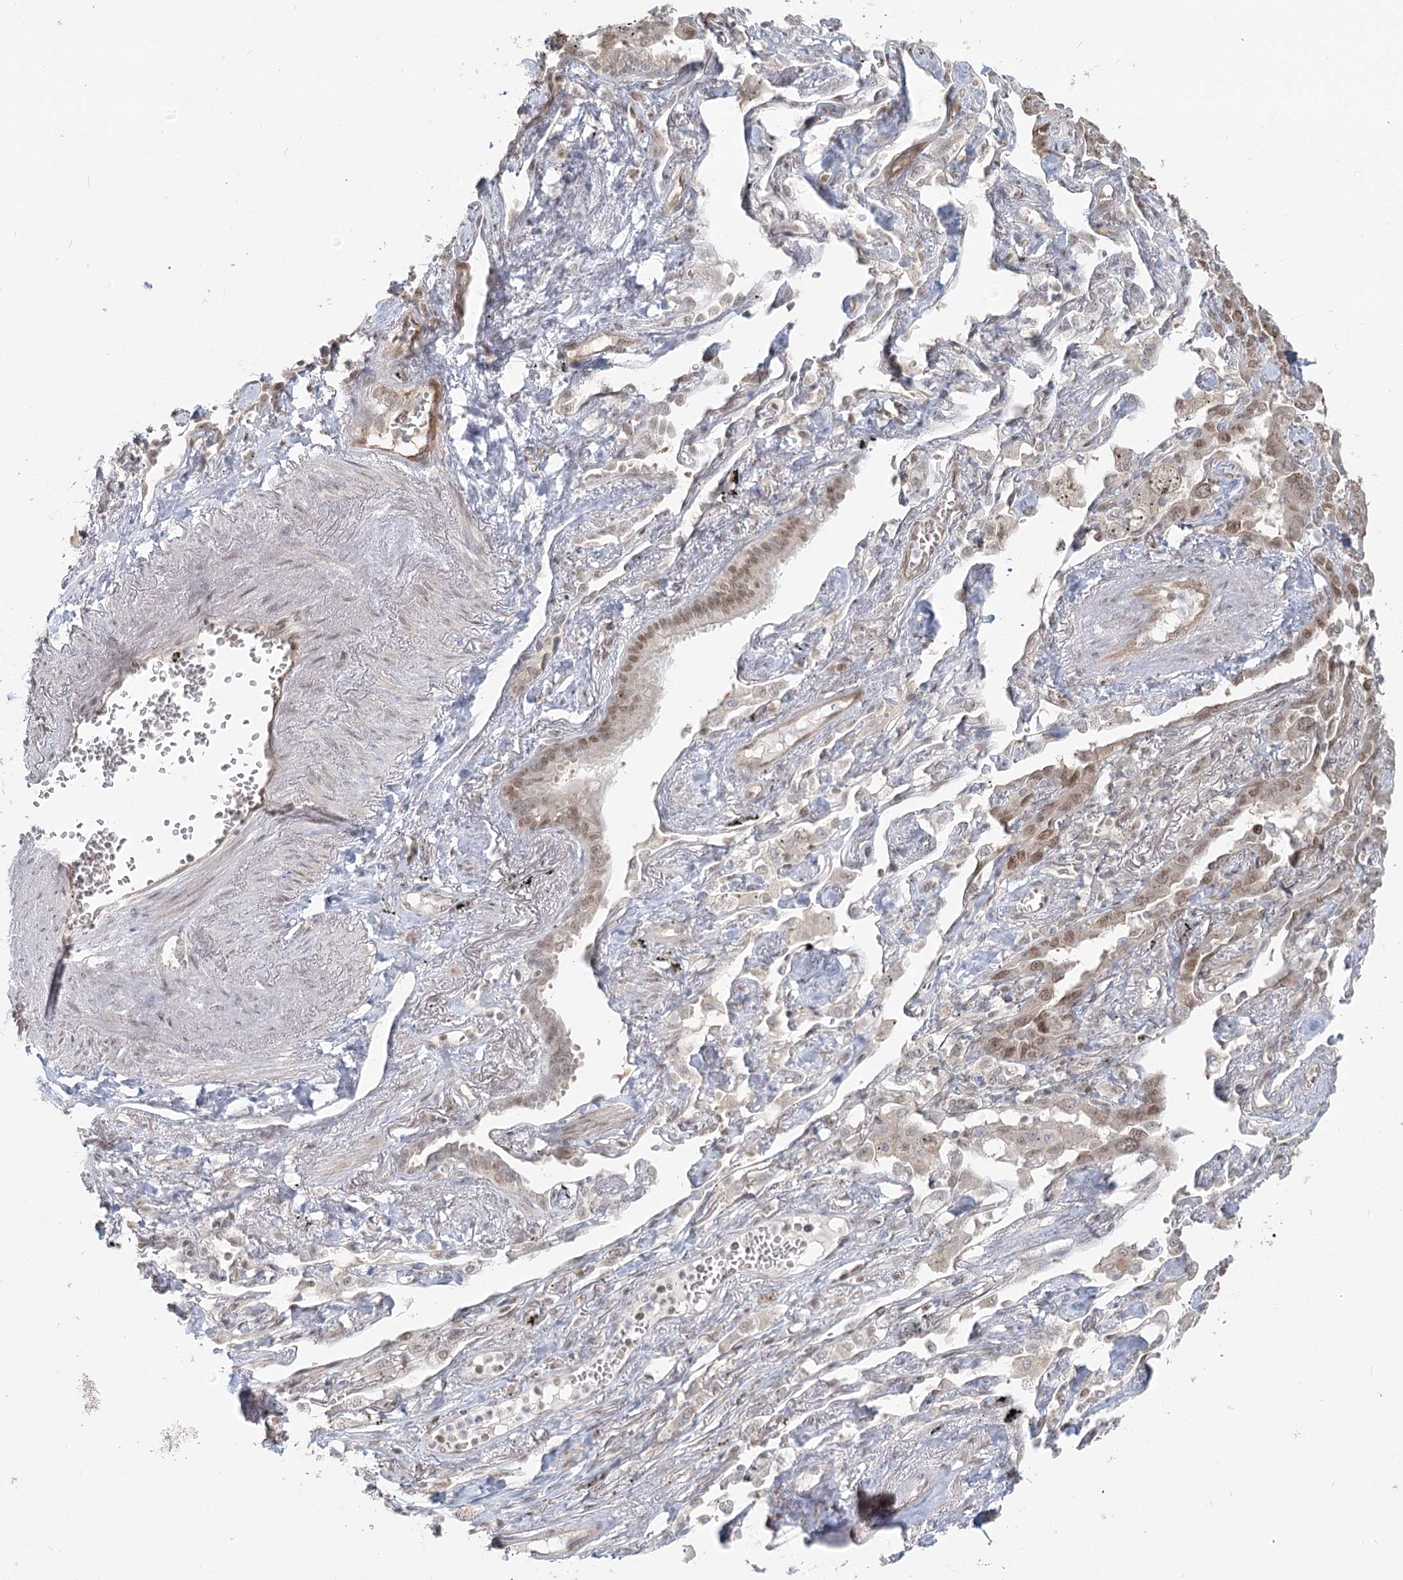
{"staining": {"intensity": "moderate", "quantity": ">75%", "location": "nuclear"}, "tissue": "lung cancer", "cell_type": "Tumor cells", "image_type": "cancer", "snomed": [{"axis": "morphology", "description": "Adenocarcinoma, NOS"}, {"axis": "topography", "description": "Lung"}], "caption": "A brown stain highlights moderate nuclear staining of a protein in human lung cancer (adenocarcinoma) tumor cells. (DAB IHC with brightfield microscopy, high magnification).", "gene": "R3HCC1L", "patient": {"sex": "male", "age": 67}}